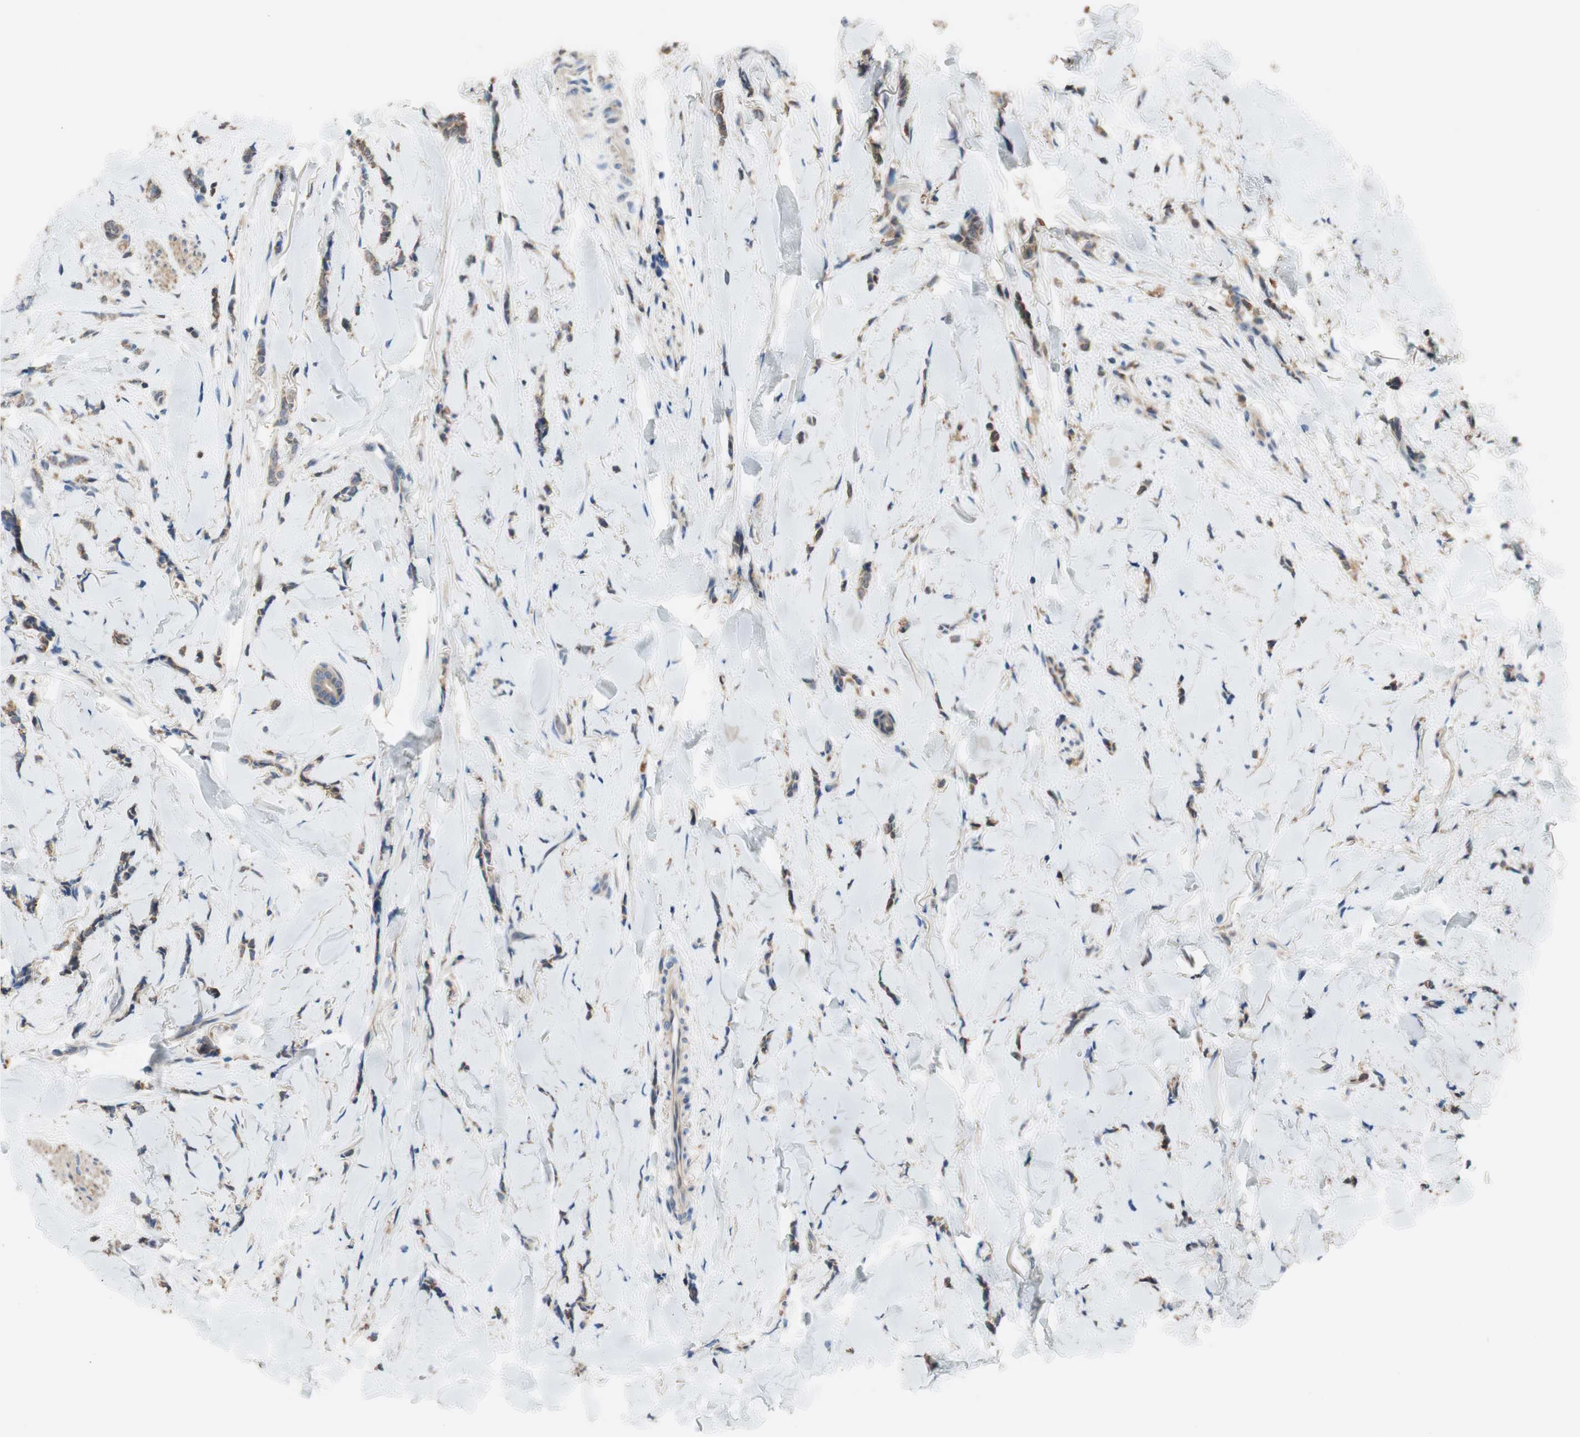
{"staining": {"intensity": "moderate", "quantity": ">75%", "location": "cytoplasmic/membranous"}, "tissue": "breast cancer", "cell_type": "Tumor cells", "image_type": "cancer", "snomed": [{"axis": "morphology", "description": "Lobular carcinoma"}, {"axis": "topography", "description": "Skin"}, {"axis": "topography", "description": "Breast"}], "caption": "DAB (3,3'-diaminobenzidine) immunohistochemical staining of breast lobular carcinoma displays moderate cytoplasmic/membranous protein staining in about >75% of tumor cells. Using DAB (3,3'-diaminobenzidine) (brown) and hematoxylin (blue) stains, captured at high magnification using brightfield microscopy.", "gene": "ALDH1A2", "patient": {"sex": "female", "age": 46}}